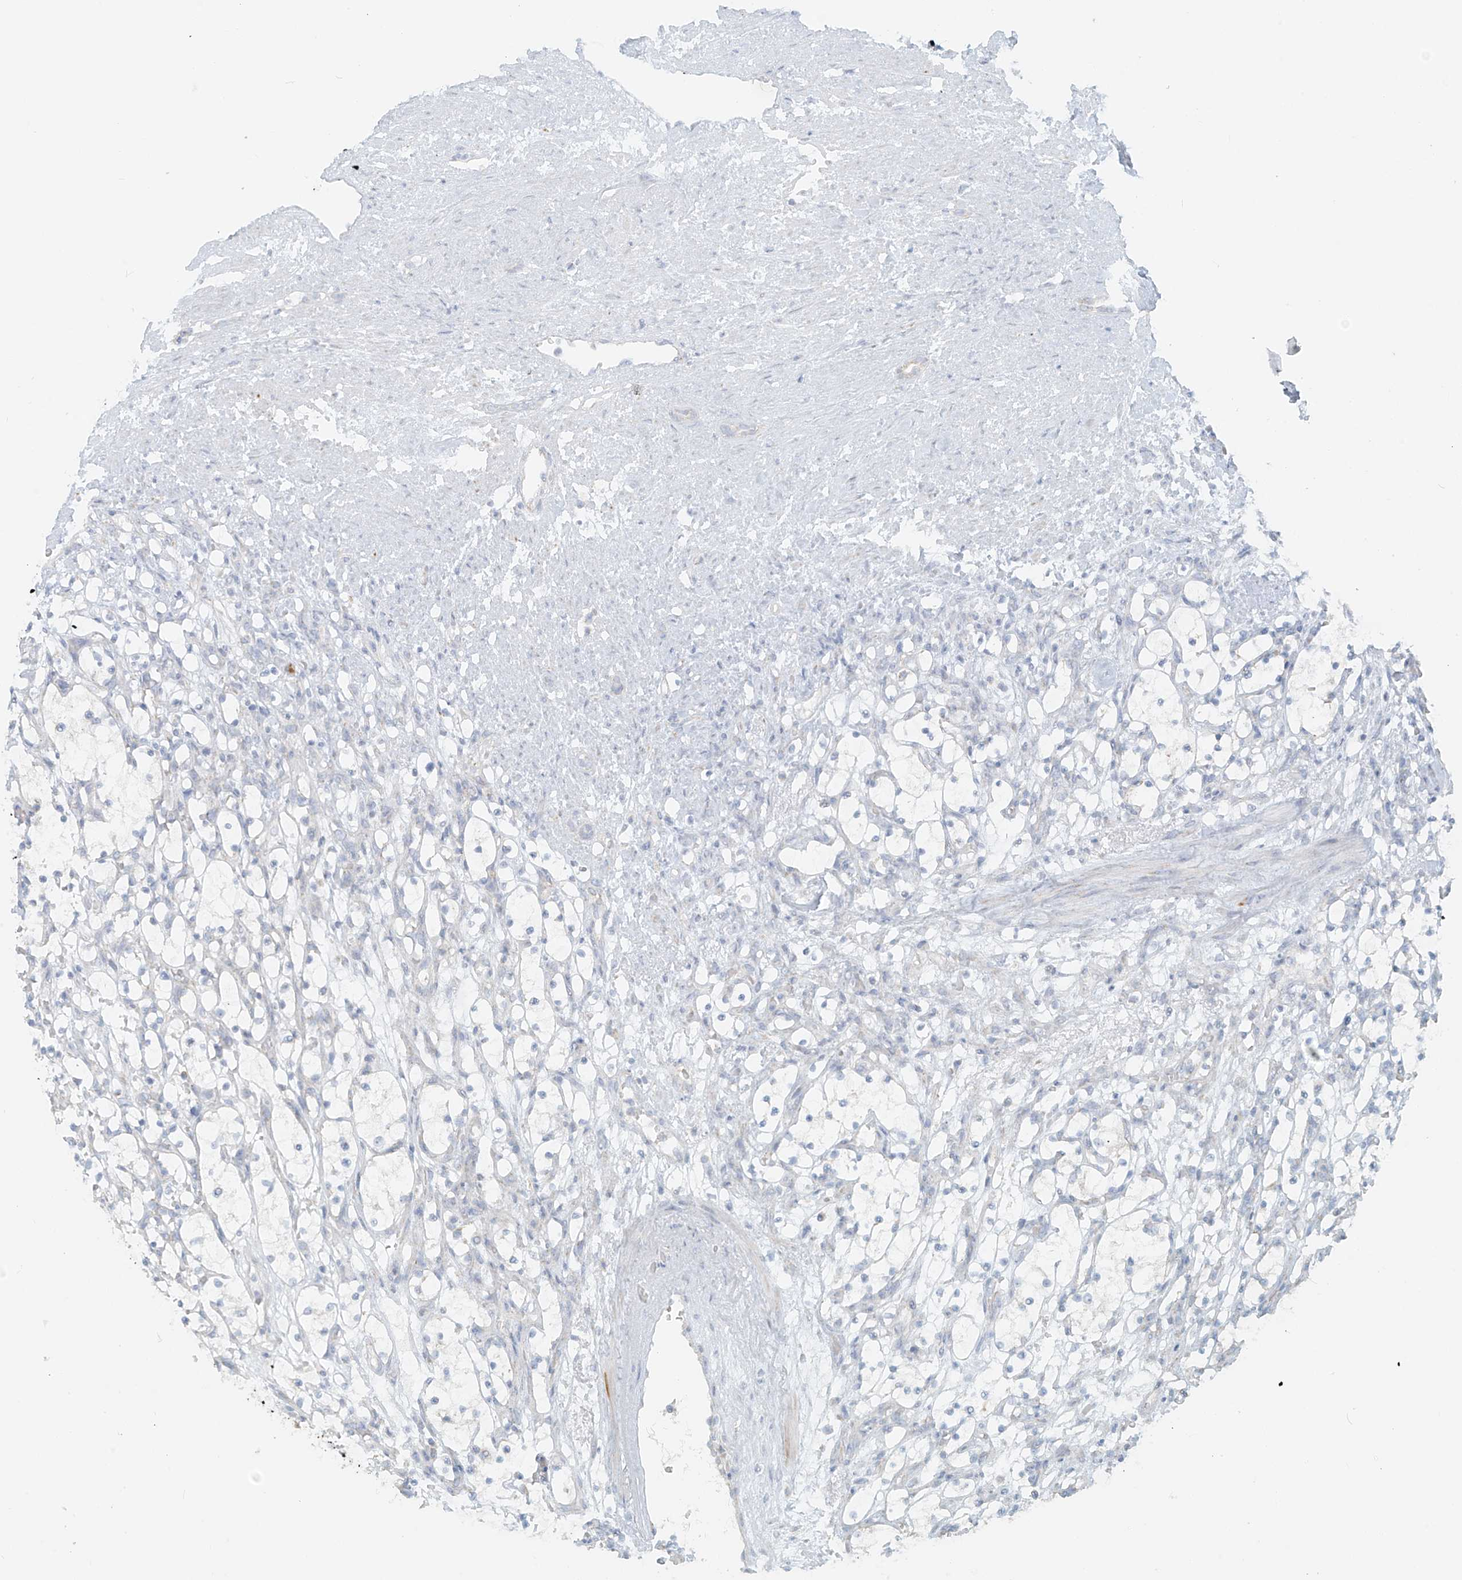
{"staining": {"intensity": "negative", "quantity": "none", "location": "none"}, "tissue": "renal cancer", "cell_type": "Tumor cells", "image_type": "cancer", "snomed": [{"axis": "morphology", "description": "Adenocarcinoma, NOS"}, {"axis": "topography", "description": "Kidney"}], "caption": "Adenocarcinoma (renal) was stained to show a protein in brown. There is no significant expression in tumor cells.", "gene": "UST", "patient": {"sex": "female", "age": 69}}